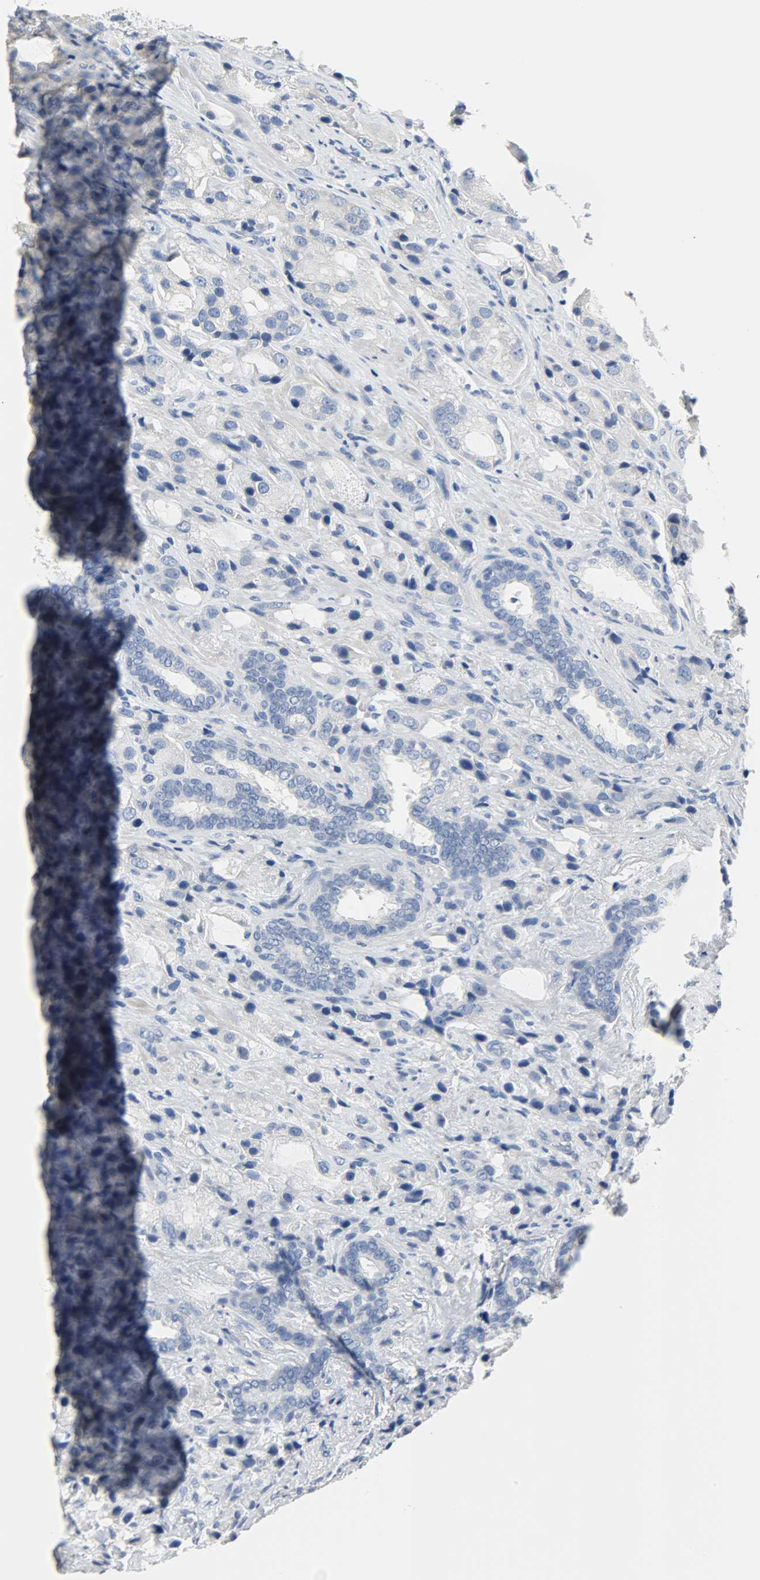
{"staining": {"intensity": "negative", "quantity": "none", "location": "none"}, "tissue": "prostate cancer", "cell_type": "Tumor cells", "image_type": "cancer", "snomed": [{"axis": "morphology", "description": "Adenocarcinoma, High grade"}, {"axis": "topography", "description": "Prostate"}], "caption": "Micrograph shows no significant protein staining in tumor cells of prostate cancer.", "gene": "CEBPE", "patient": {"sex": "male", "age": 70}}